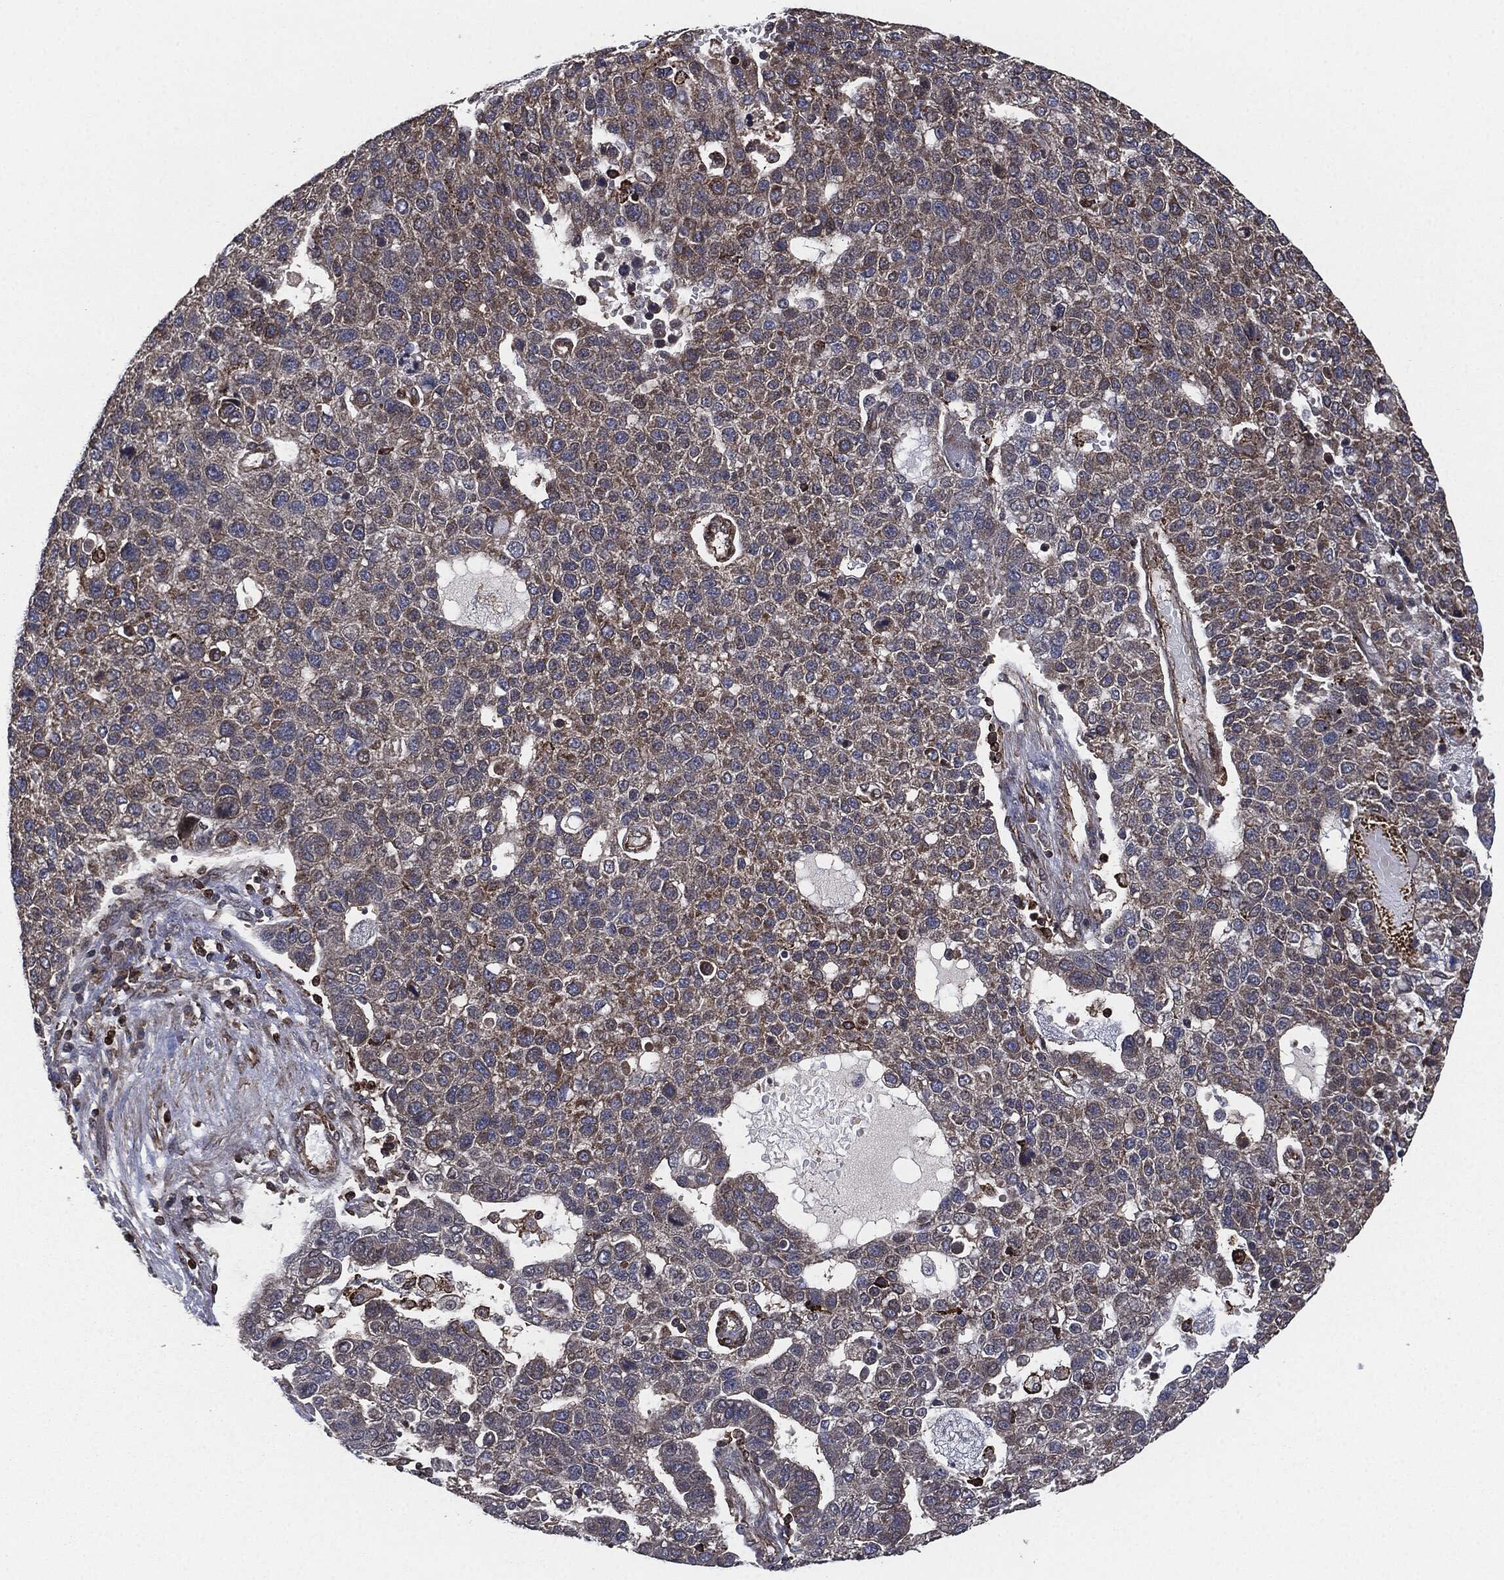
{"staining": {"intensity": "weak", "quantity": "<25%", "location": "cytoplasmic/membranous"}, "tissue": "pancreatic cancer", "cell_type": "Tumor cells", "image_type": "cancer", "snomed": [{"axis": "morphology", "description": "Adenocarcinoma, NOS"}, {"axis": "topography", "description": "Pancreas"}], "caption": "Tumor cells are negative for protein expression in human pancreatic adenocarcinoma.", "gene": "UBR1", "patient": {"sex": "female", "age": 61}}